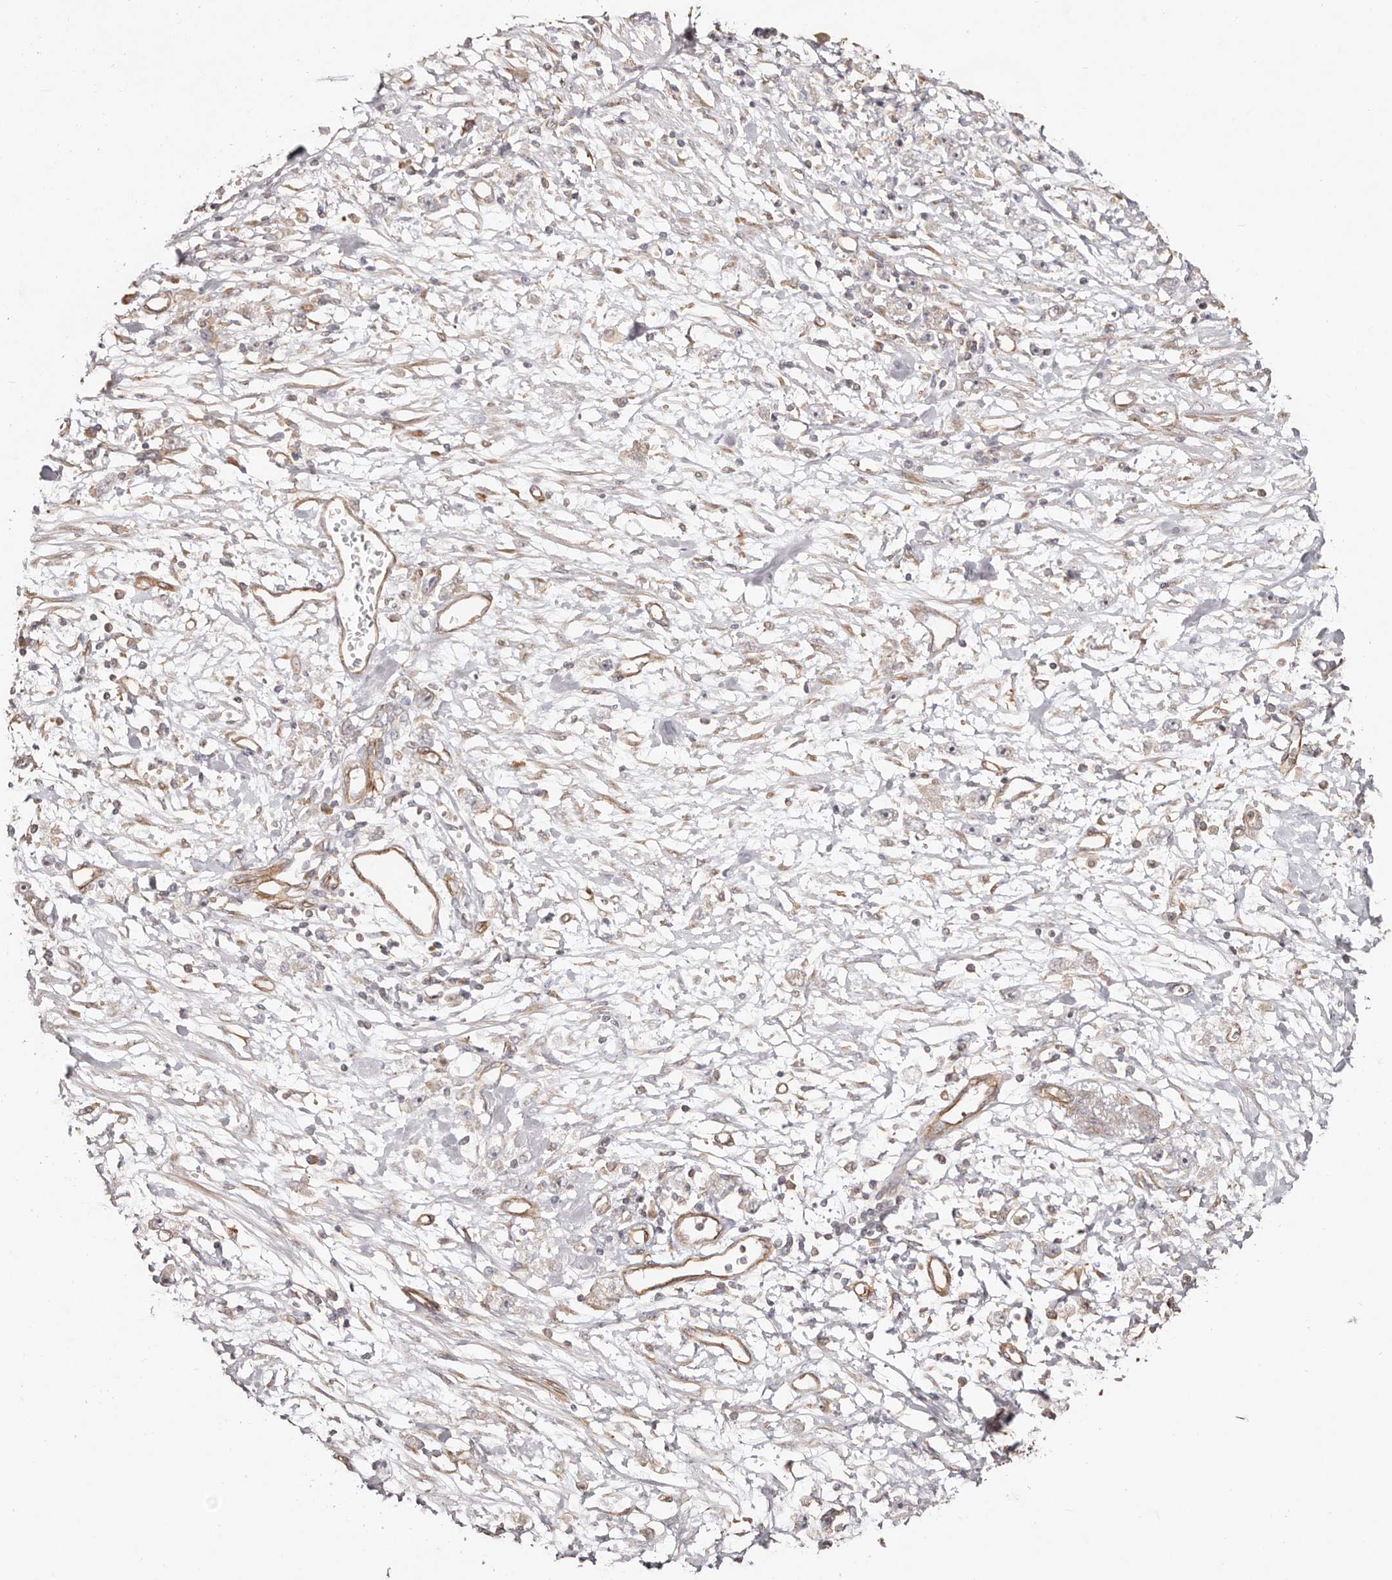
{"staining": {"intensity": "weak", "quantity": "<25%", "location": "cytoplasmic/membranous"}, "tissue": "stomach cancer", "cell_type": "Tumor cells", "image_type": "cancer", "snomed": [{"axis": "morphology", "description": "Adenocarcinoma, NOS"}, {"axis": "topography", "description": "Stomach"}], "caption": "This is a micrograph of immunohistochemistry staining of stomach adenocarcinoma, which shows no positivity in tumor cells.", "gene": "RPS6", "patient": {"sex": "female", "age": 59}}